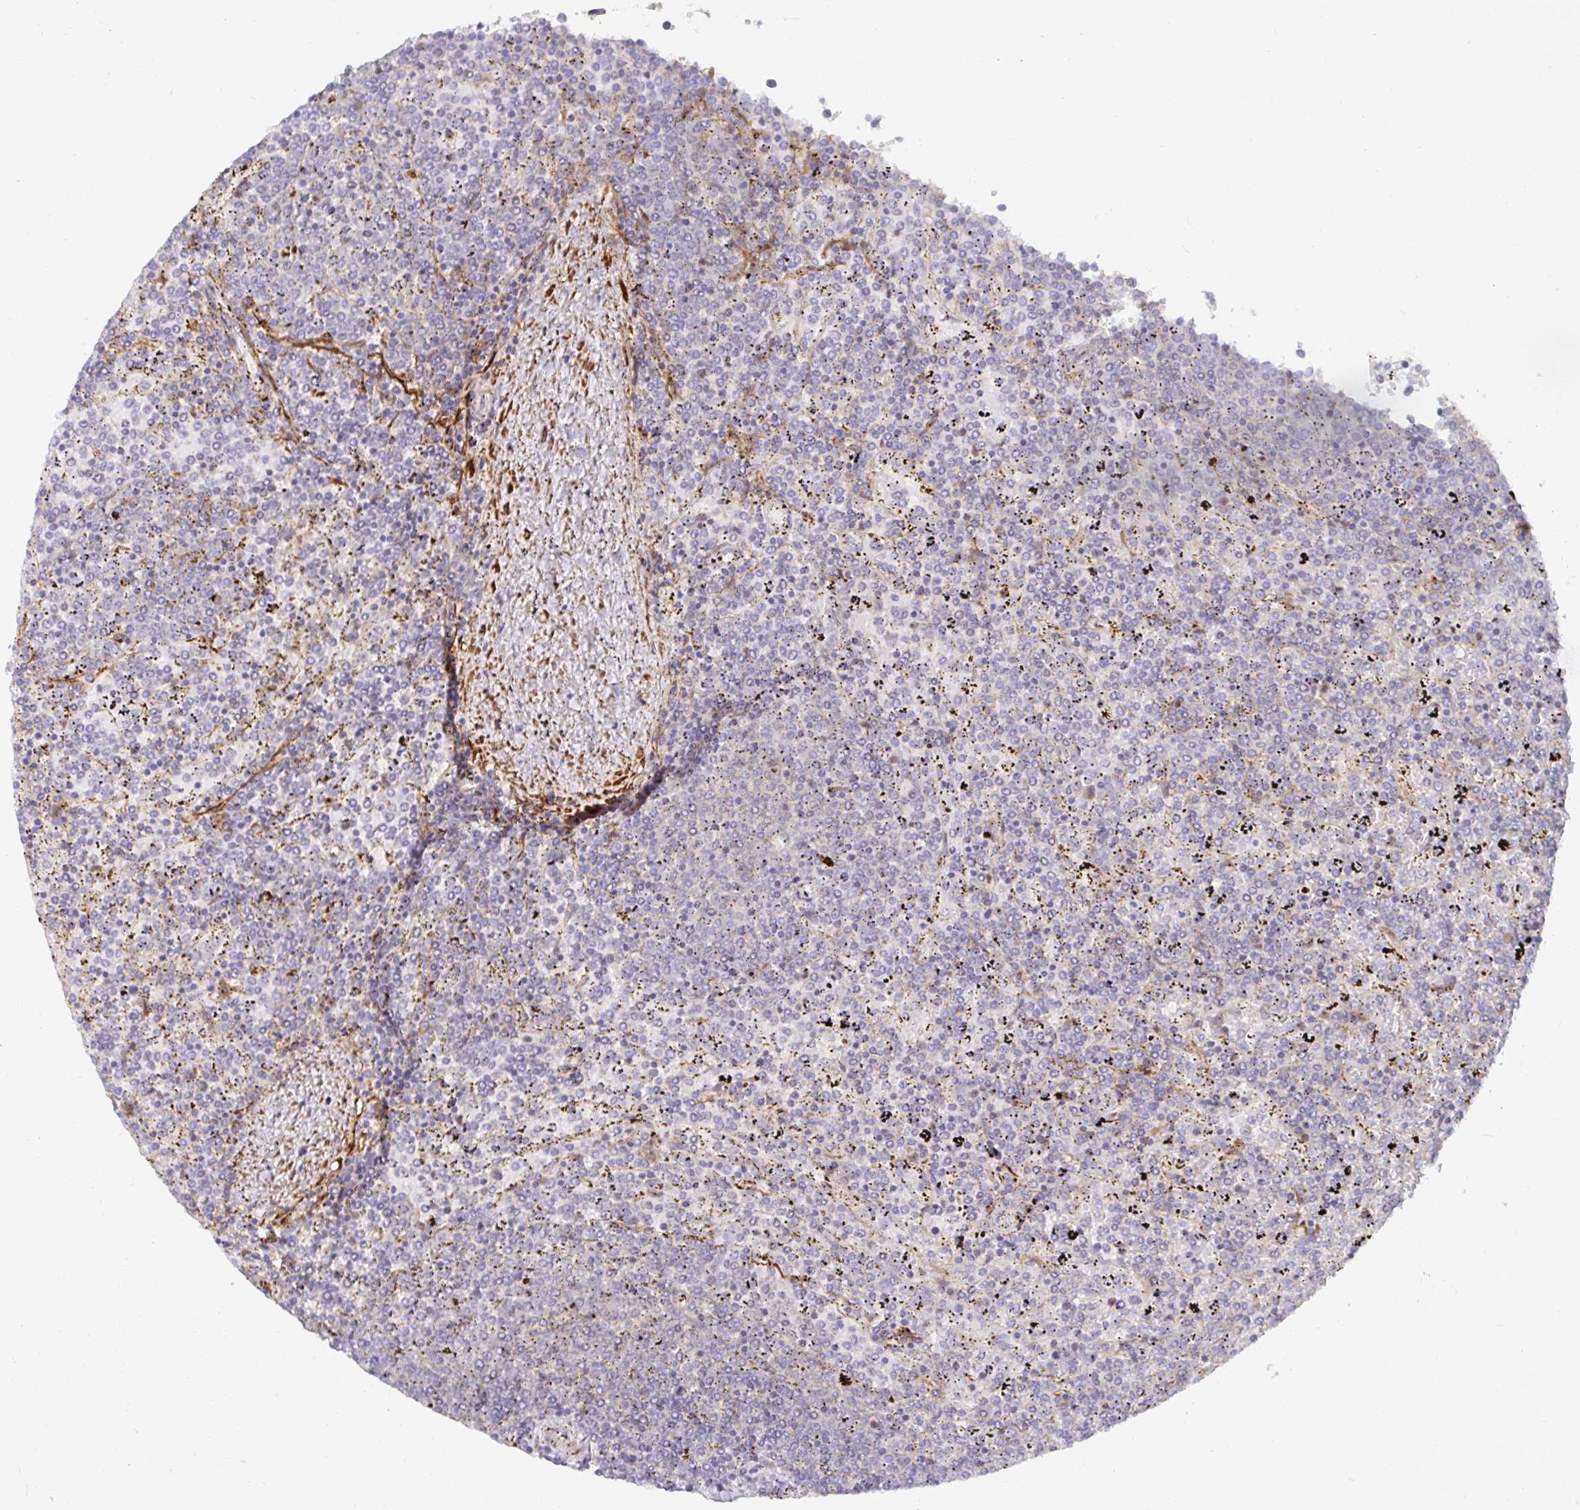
{"staining": {"intensity": "negative", "quantity": "none", "location": "none"}, "tissue": "lymphoma", "cell_type": "Tumor cells", "image_type": "cancer", "snomed": [{"axis": "morphology", "description": "Malignant lymphoma, non-Hodgkin's type, Low grade"}, {"axis": "topography", "description": "Spleen"}], "caption": "Lymphoma stained for a protein using immunohistochemistry displays no staining tumor cells.", "gene": "SSH2", "patient": {"sex": "female", "age": 77}}